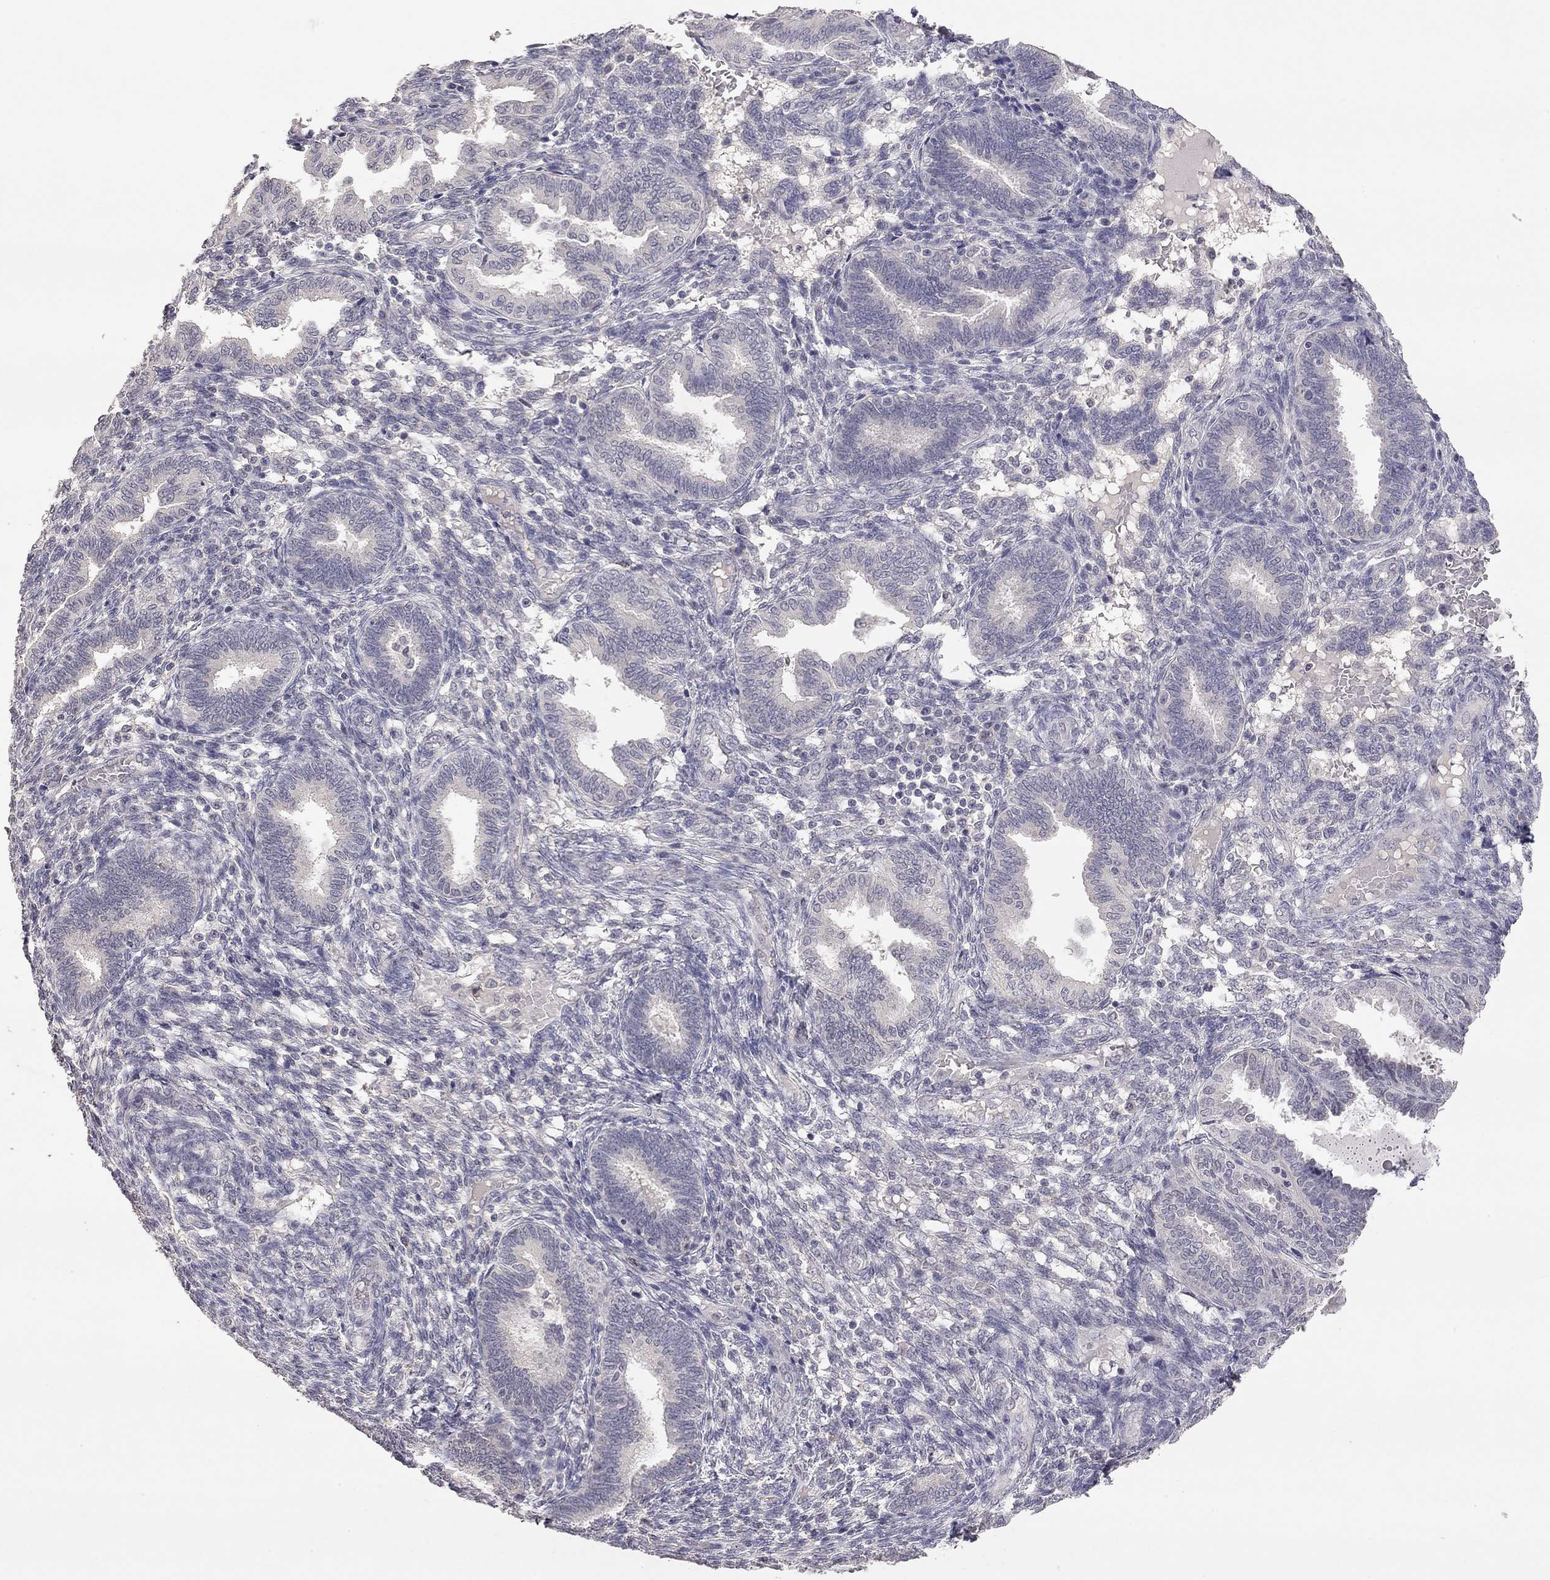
{"staining": {"intensity": "negative", "quantity": "none", "location": "none"}, "tissue": "endometrium", "cell_type": "Cells in endometrial stroma", "image_type": "normal", "snomed": [{"axis": "morphology", "description": "Normal tissue, NOS"}, {"axis": "topography", "description": "Endometrium"}], "caption": "A photomicrograph of endometrium stained for a protein demonstrates no brown staining in cells in endometrial stroma.", "gene": "SYT12", "patient": {"sex": "female", "age": 42}}